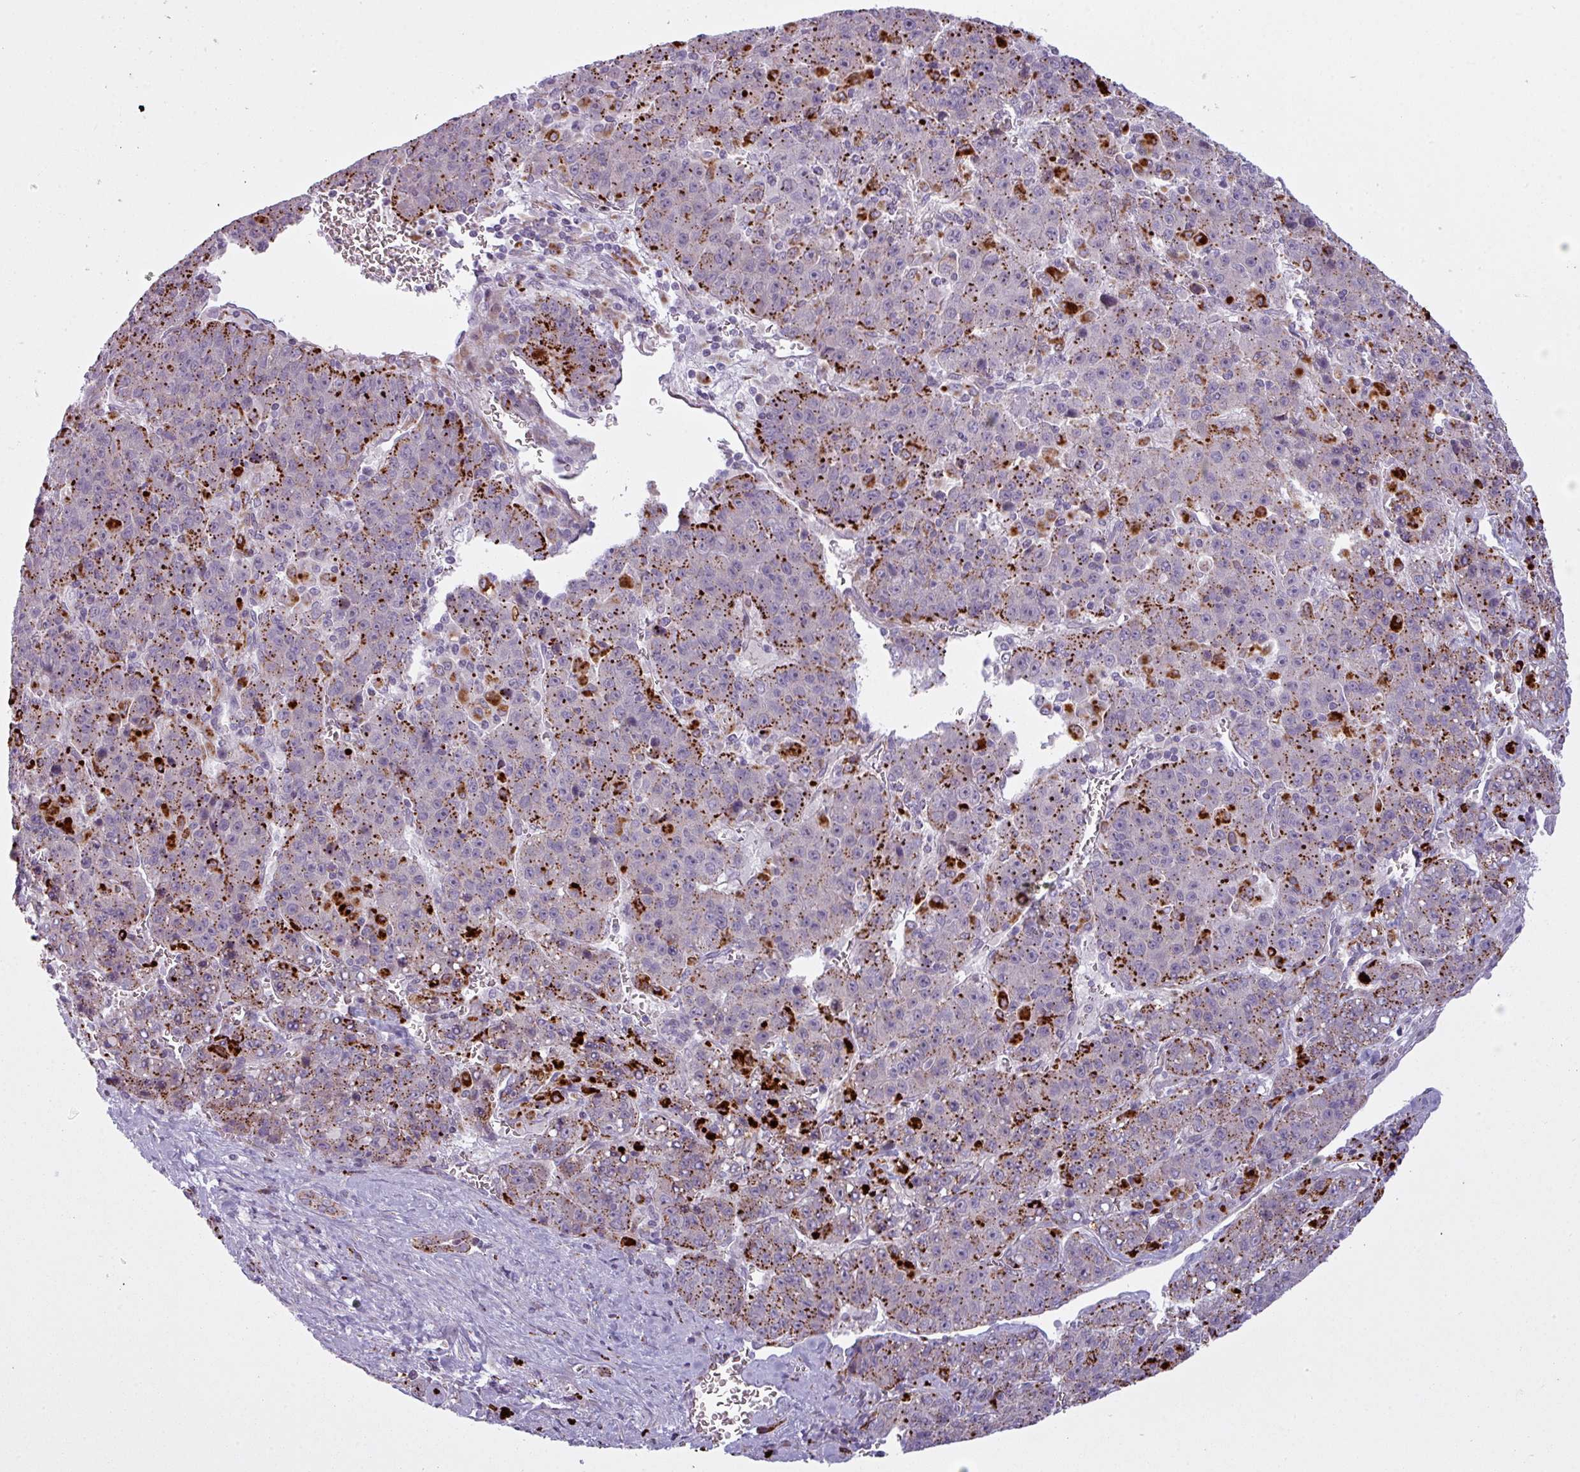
{"staining": {"intensity": "strong", "quantity": "25%-75%", "location": "cytoplasmic/membranous"}, "tissue": "liver cancer", "cell_type": "Tumor cells", "image_type": "cancer", "snomed": [{"axis": "morphology", "description": "Carcinoma, Hepatocellular, NOS"}, {"axis": "topography", "description": "Liver"}], "caption": "This is an image of IHC staining of liver cancer, which shows strong staining in the cytoplasmic/membranous of tumor cells.", "gene": "MAP7D2", "patient": {"sex": "female", "age": 53}}